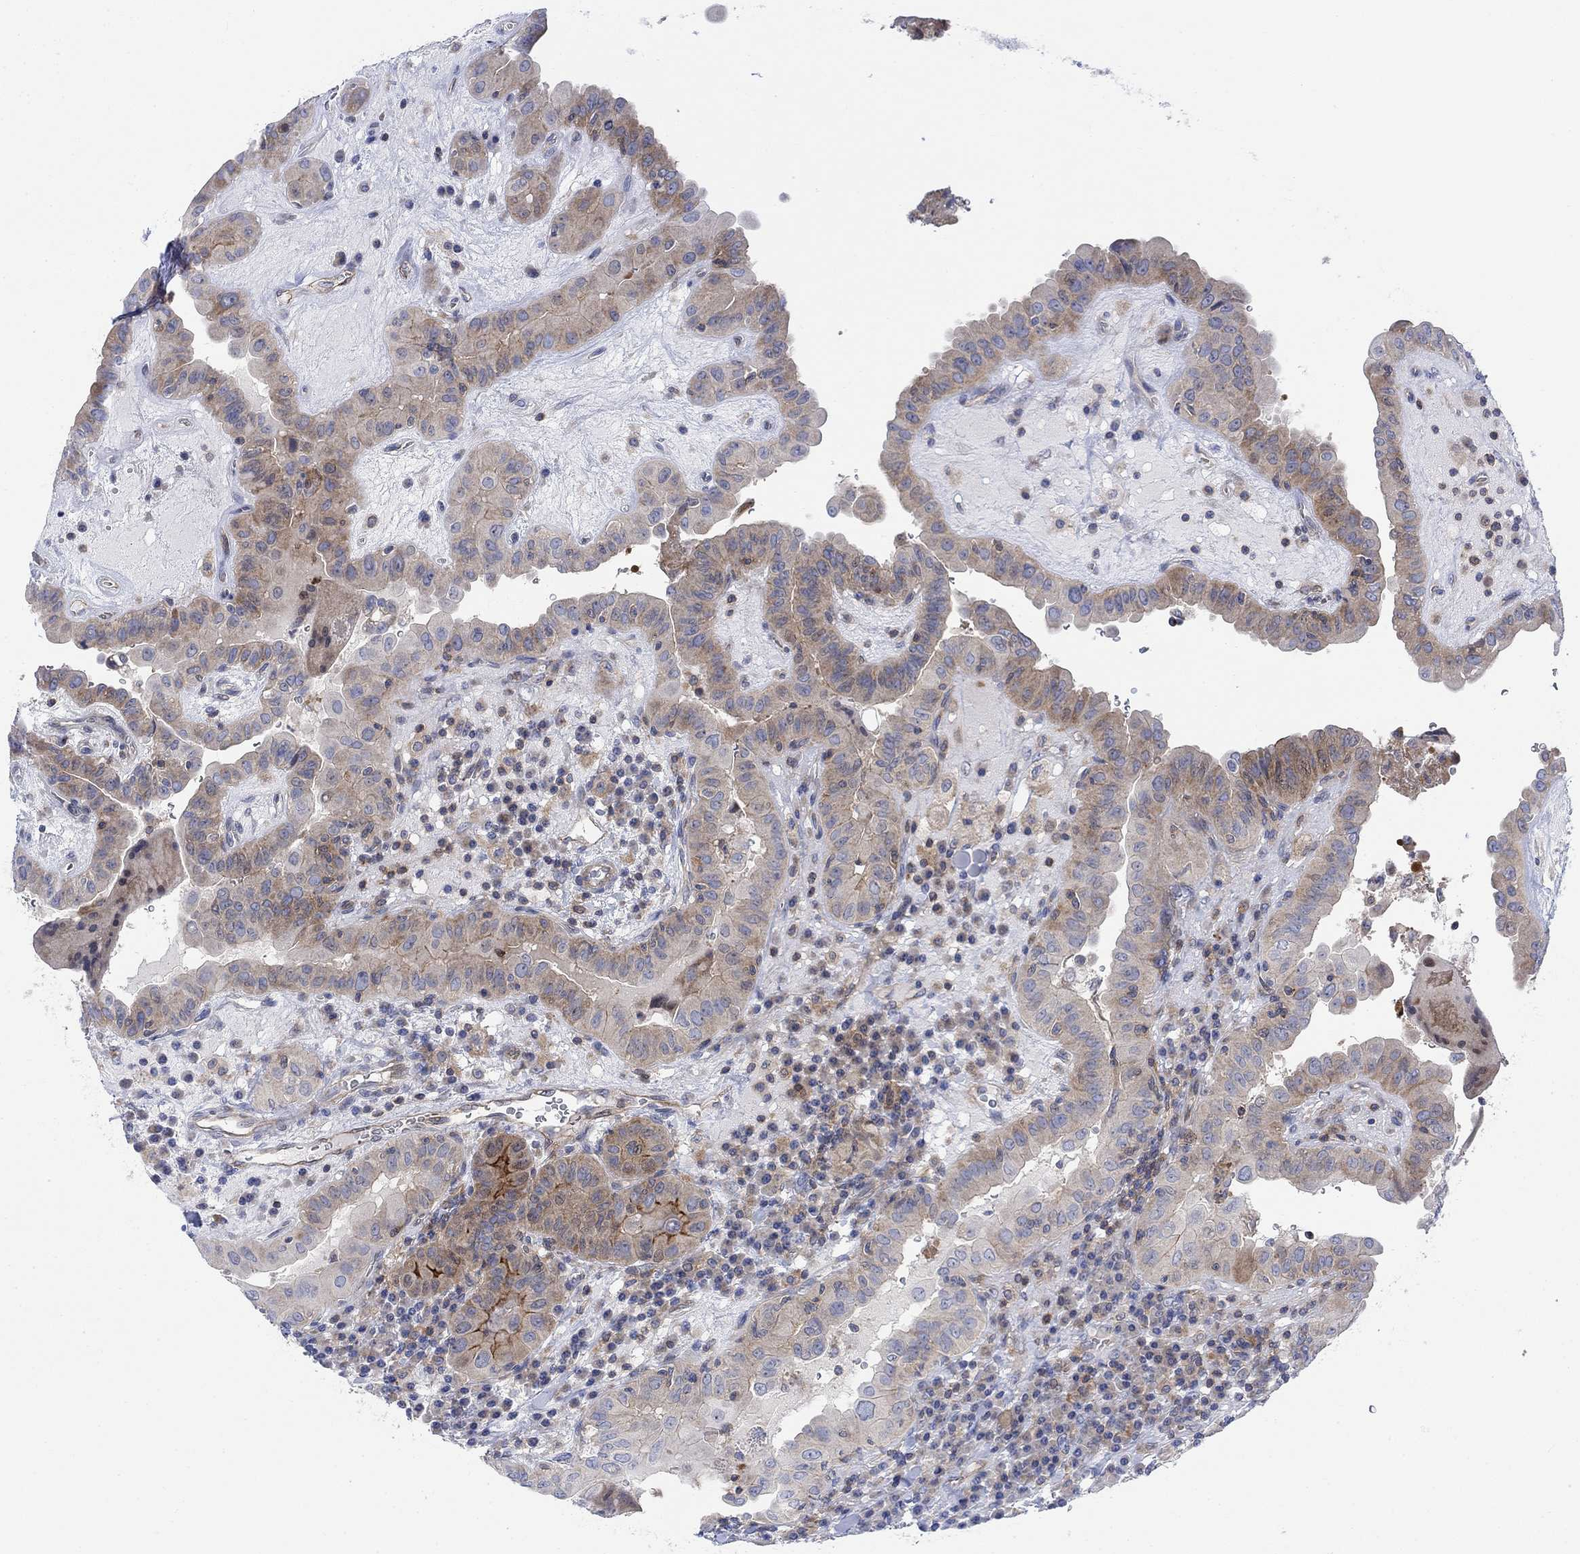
{"staining": {"intensity": "moderate", "quantity": "<25%", "location": "cytoplasmic/membranous"}, "tissue": "thyroid cancer", "cell_type": "Tumor cells", "image_type": "cancer", "snomed": [{"axis": "morphology", "description": "Papillary adenocarcinoma, NOS"}, {"axis": "topography", "description": "Thyroid gland"}], "caption": "This is an image of immunohistochemistry (IHC) staining of thyroid papillary adenocarcinoma, which shows moderate positivity in the cytoplasmic/membranous of tumor cells.", "gene": "ARSK", "patient": {"sex": "female", "age": 37}}